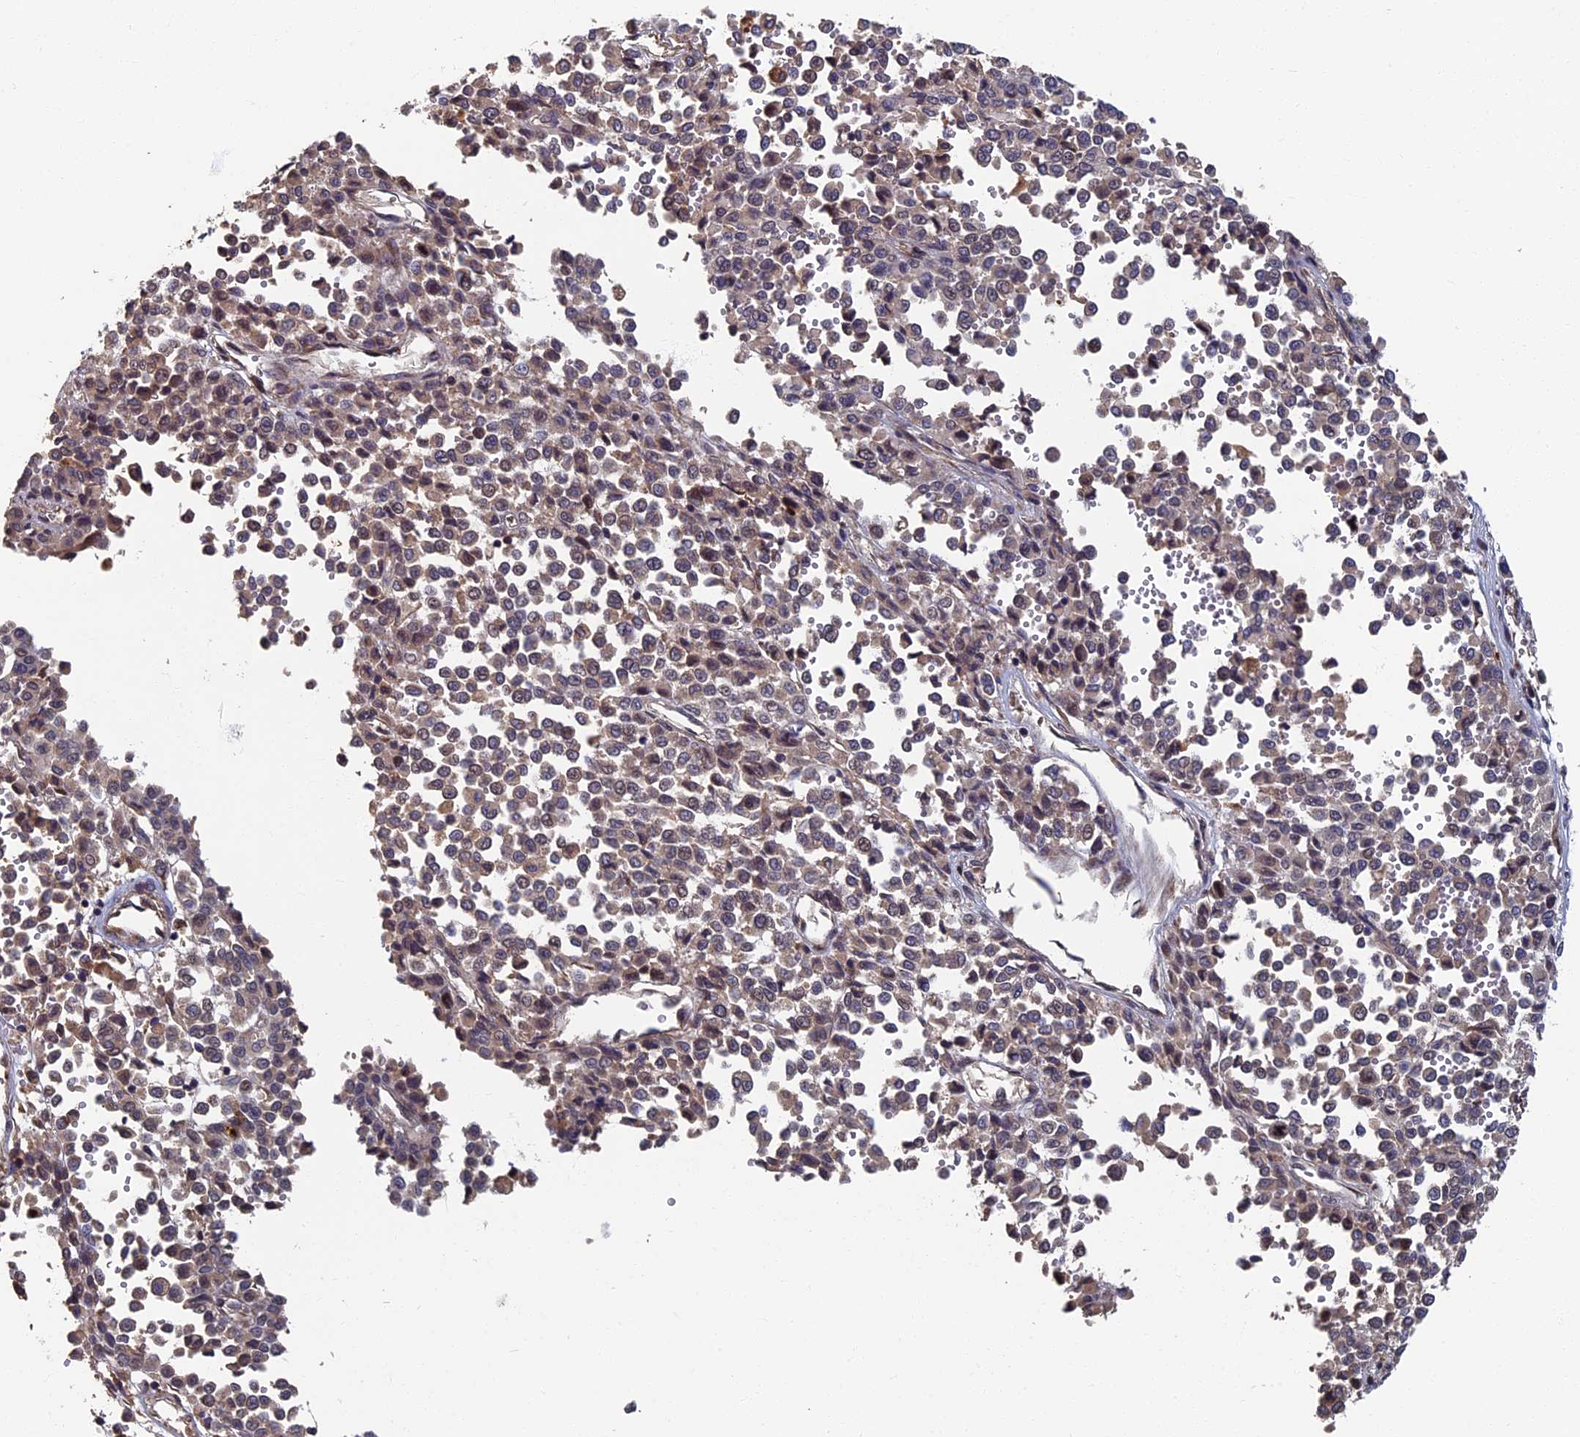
{"staining": {"intensity": "weak", "quantity": ">75%", "location": "cytoplasmic/membranous"}, "tissue": "melanoma", "cell_type": "Tumor cells", "image_type": "cancer", "snomed": [{"axis": "morphology", "description": "Malignant melanoma, Metastatic site"}, {"axis": "topography", "description": "Pancreas"}], "caption": "Melanoma tissue reveals weak cytoplasmic/membranous staining in approximately >75% of tumor cells, visualized by immunohistochemistry.", "gene": "TNK2", "patient": {"sex": "female", "age": 30}}